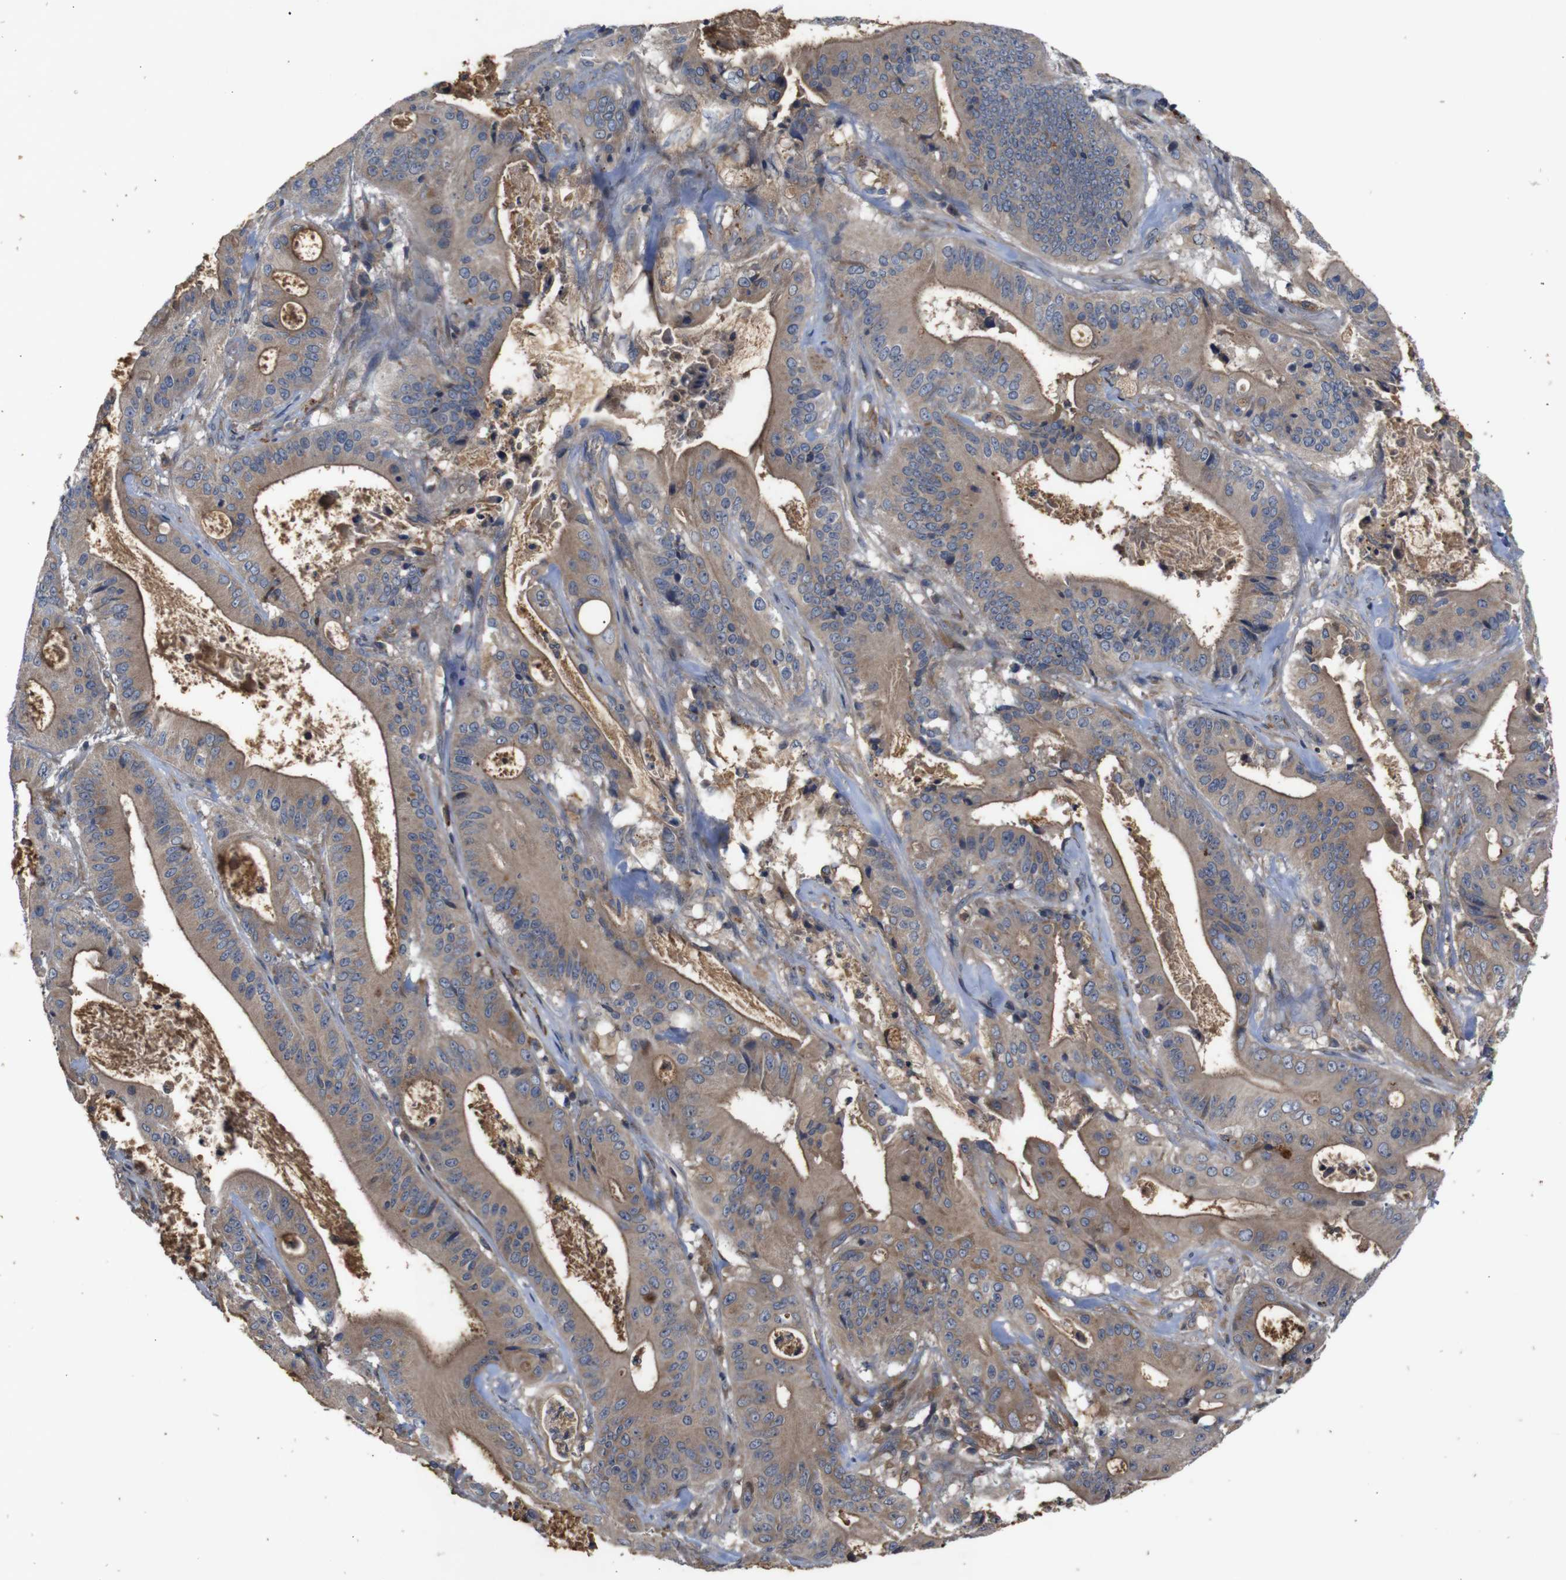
{"staining": {"intensity": "moderate", "quantity": ">75%", "location": "cytoplasmic/membranous"}, "tissue": "pancreatic cancer", "cell_type": "Tumor cells", "image_type": "cancer", "snomed": [{"axis": "morphology", "description": "Normal tissue, NOS"}, {"axis": "topography", "description": "Lymph node"}], "caption": "Tumor cells demonstrate medium levels of moderate cytoplasmic/membranous expression in about >75% of cells in pancreatic cancer.", "gene": "PTPN1", "patient": {"sex": "male", "age": 62}}